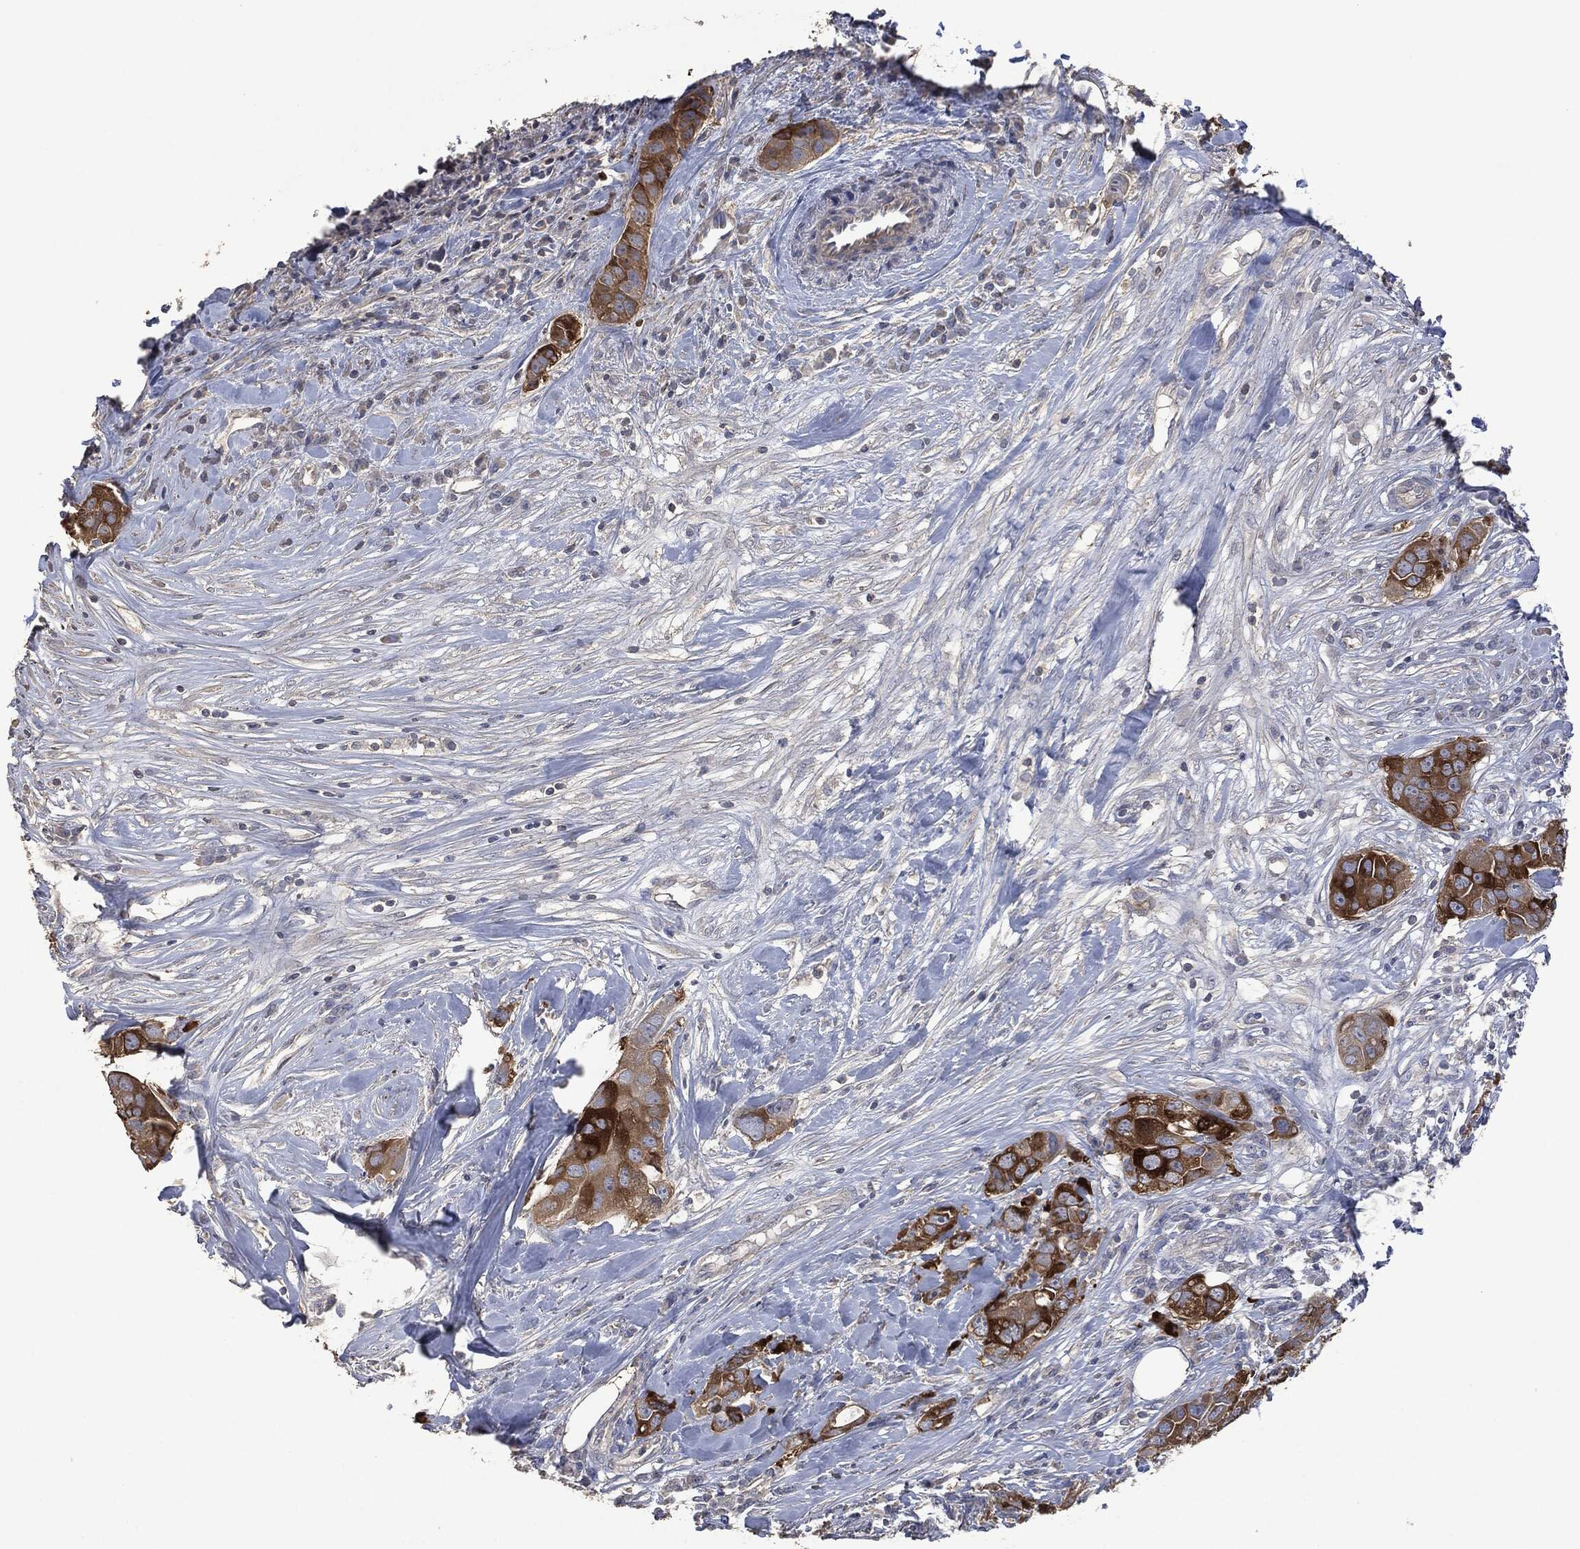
{"staining": {"intensity": "strong", "quantity": "25%-75%", "location": "cytoplasmic/membranous"}, "tissue": "breast cancer", "cell_type": "Tumor cells", "image_type": "cancer", "snomed": [{"axis": "morphology", "description": "Duct carcinoma"}, {"axis": "topography", "description": "Breast"}], "caption": "A brown stain highlights strong cytoplasmic/membranous staining of a protein in human invasive ductal carcinoma (breast) tumor cells. (DAB (3,3'-diaminobenzidine) IHC with brightfield microscopy, high magnification).", "gene": "MSLN", "patient": {"sex": "female", "age": 43}}